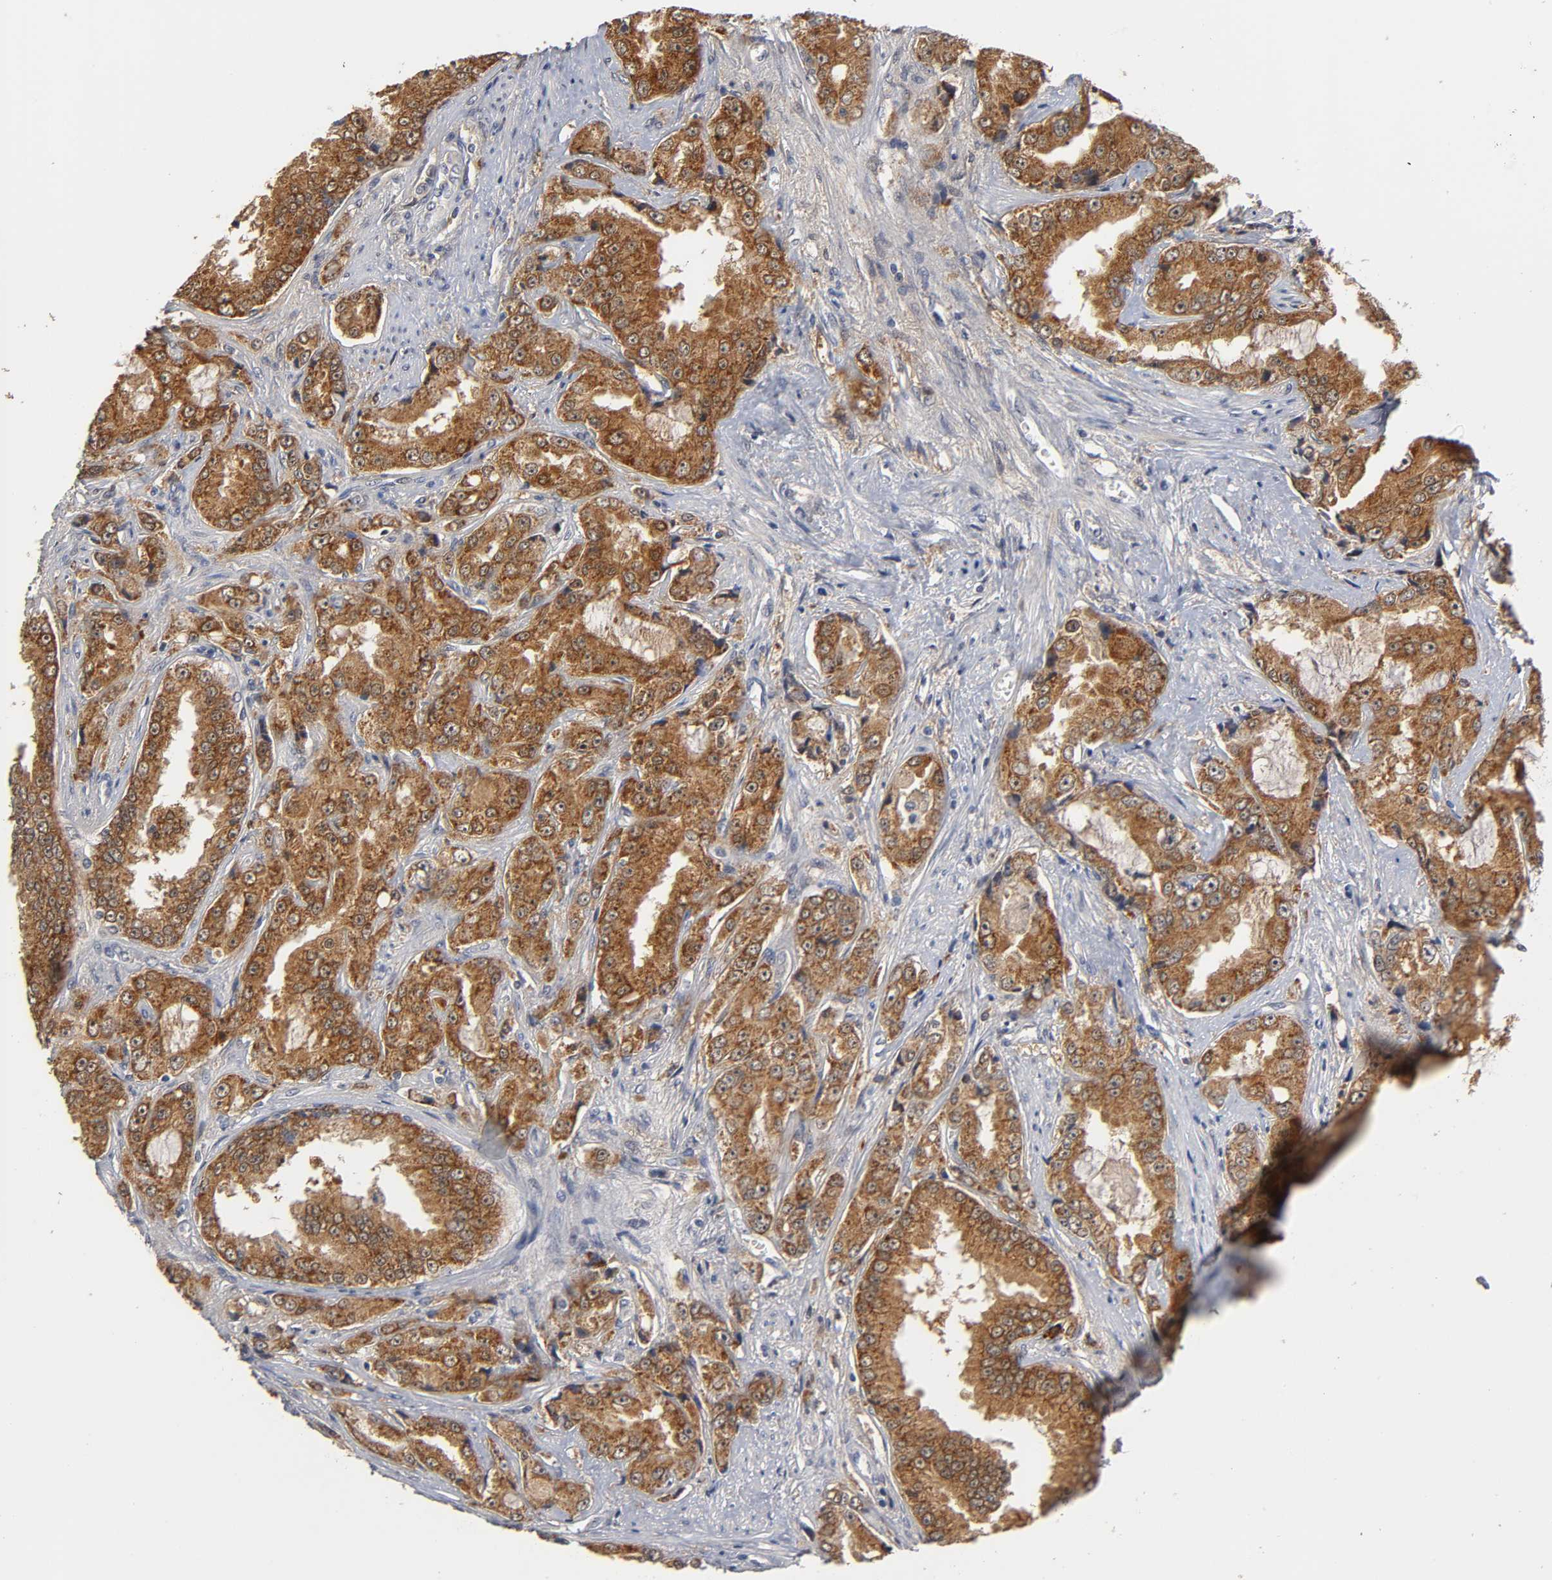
{"staining": {"intensity": "strong", "quantity": ">75%", "location": "cytoplasmic/membranous,nuclear"}, "tissue": "prostate cancer", "cell_type": "Tumor cells", "image_type": "cancer", "snomed": [{"axis": "morphology", "description": "Adenocarcinoma, High grade"}, {"axis": "topography", "description": "Prostate"}], "caption": "Prostate cancer was stained to show a protein in brown. There is high levels of strong cytoplasmic/membranous and nuclear staining in about >75% of tumor cells. Ihc stains the protein in brown and the nuclei are stained blue.", "gene": "GSTZ1", "patient": {"sex": "male", "age": 73}}